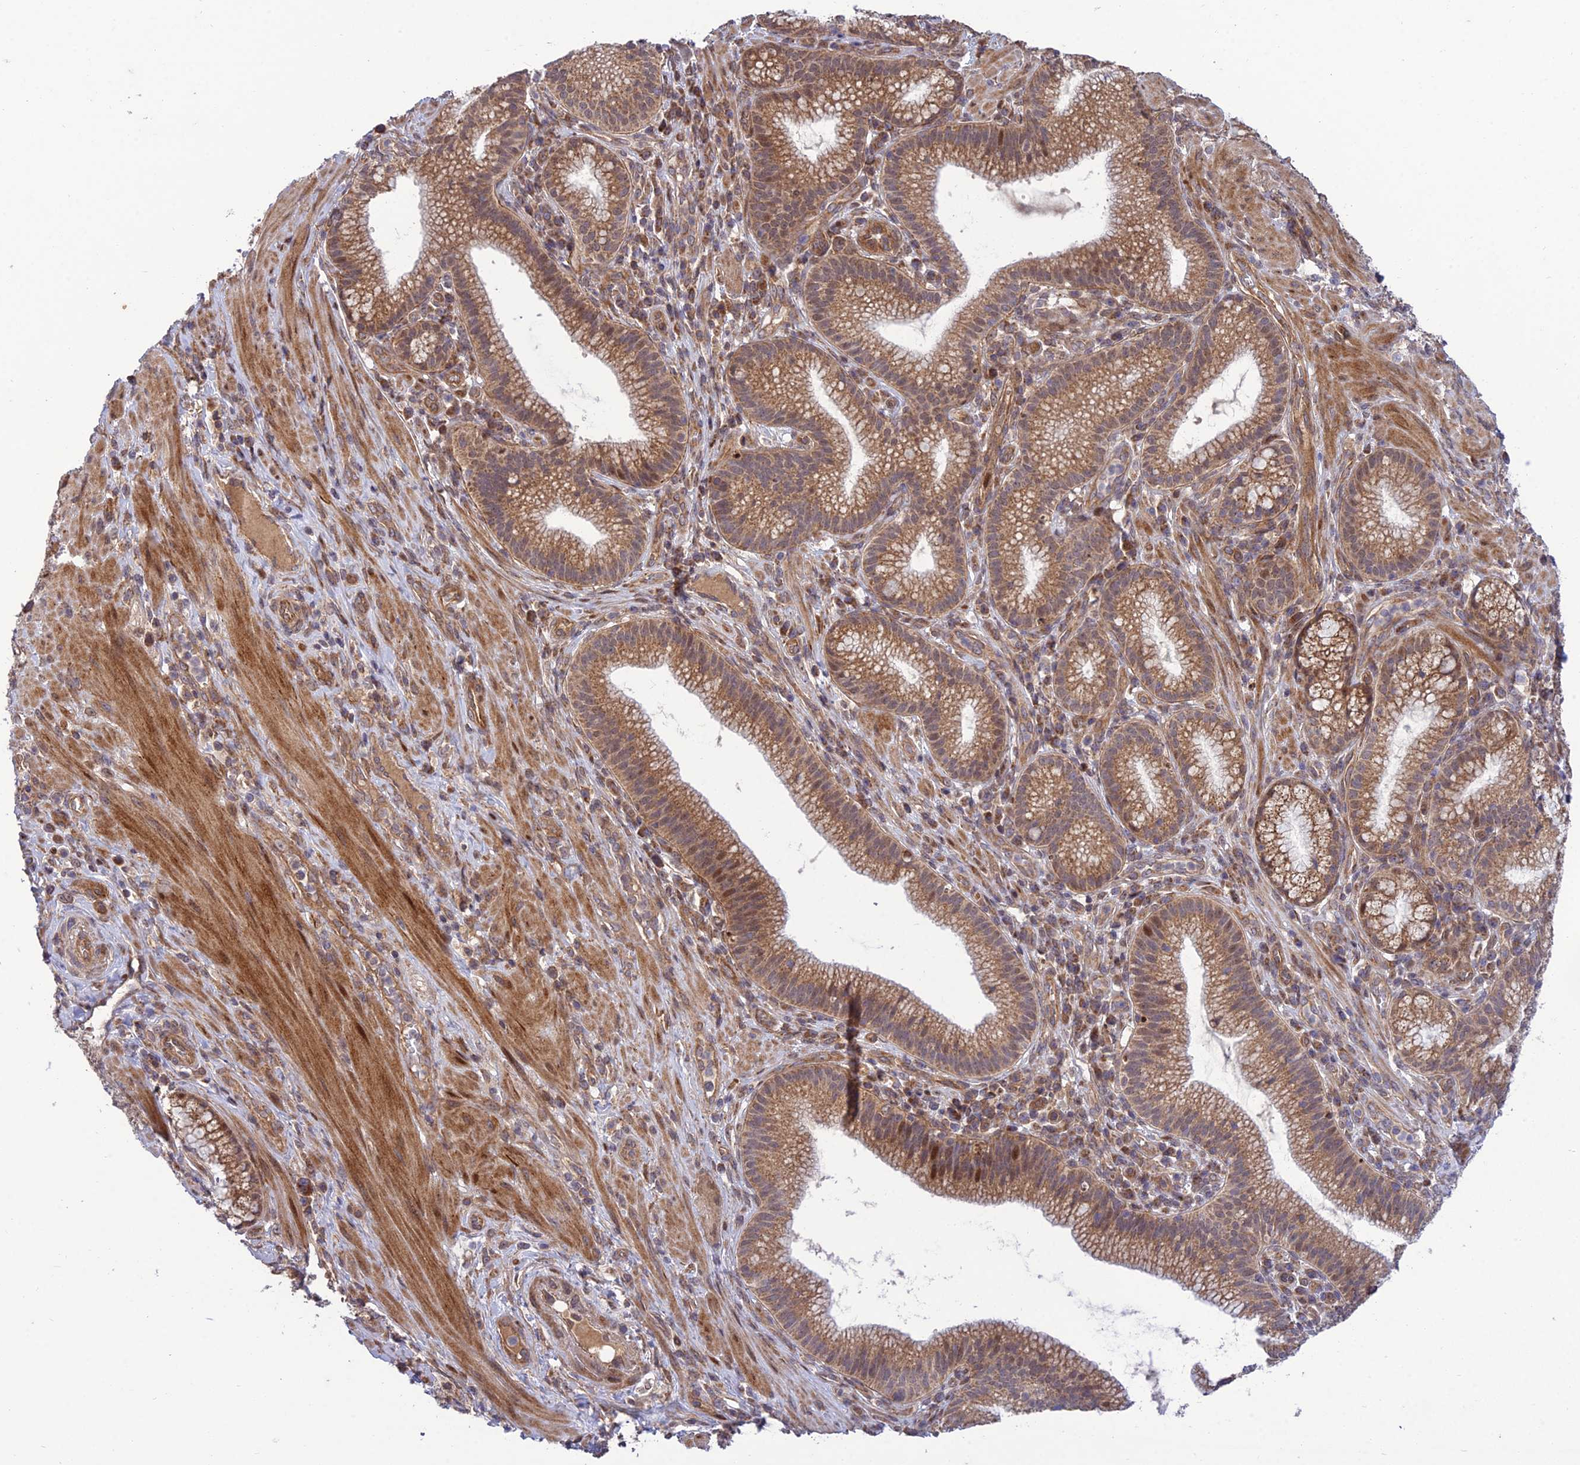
{"staining": {"intensity": "moderate", "quantity": ">75%", "location": "cytoplasmic/membranous"}, "tissue": "pancreatic cancer", "cell_type": "Tumor cells", "image_type": "cancer", "snomed": [{"axis": "morphology", "description": "Adenocarcinoma, NOS"}, {"axis": "topography", "description": "Pancreas"}], "caption": "A medium amount of moderate cytoplasmic/membranous positivity is present in approximately >75% of tumor cells in pancreatic cancer tissue. Using DAB (brown) and hematoxylin (blue) stains, captured at high magnification using brightfield microscopy.", "gene": "PLEKHG2", "patient": {"sex": "male", "age": 72}}